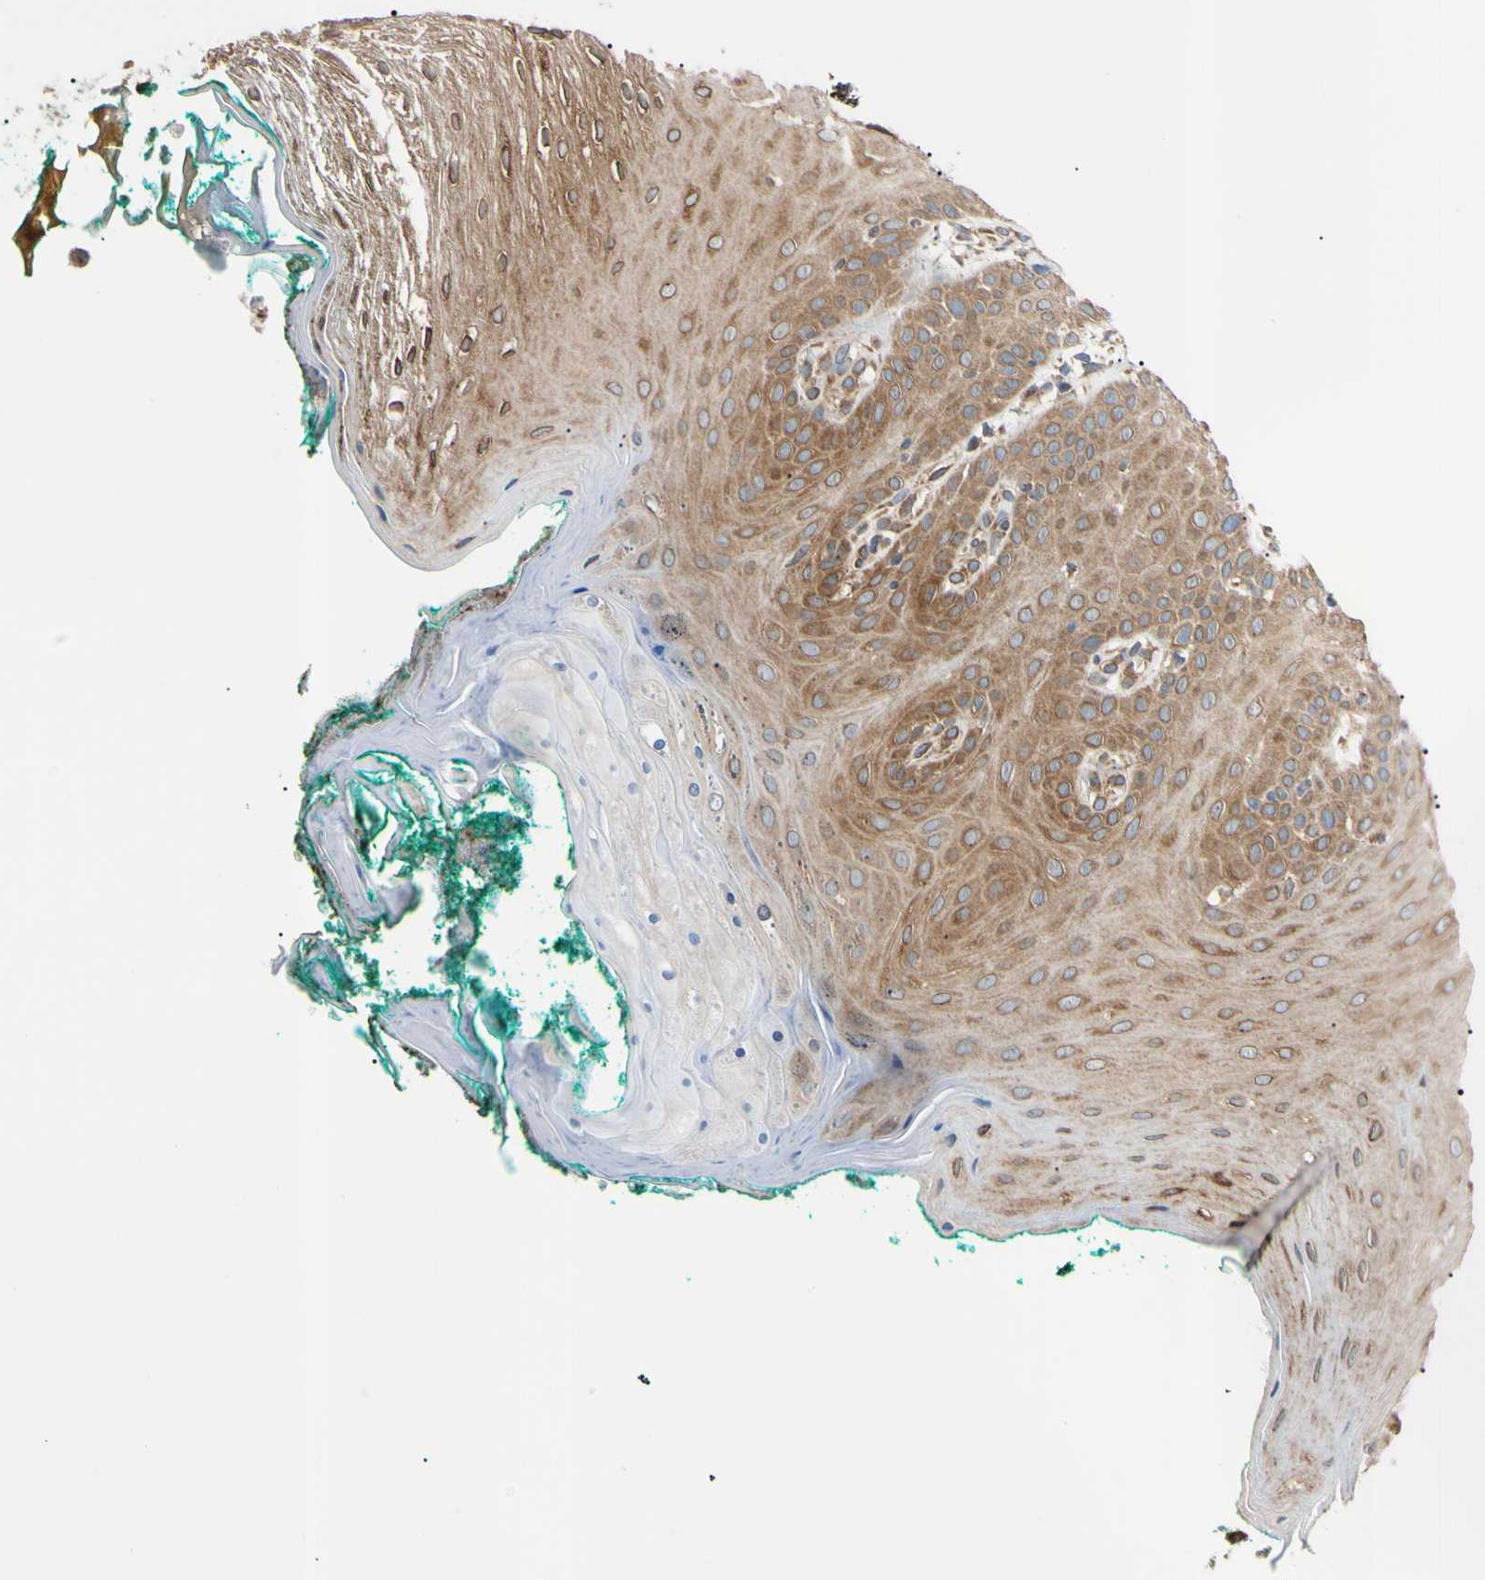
{"staining": {"intensity": "moderate", "quantity": ">75%", "location": "cytoplasmic/membranous"}, "tissue": "oral mucosa", "cell_type": "Squamous epithelial cells", "image_type": "normal", "snomed": [{"axis": "morphology", "description": "Normal tissue, NOS"}, {"axis": "topography", "description": "Skeletal muscle"}, {"axis": "topography", "description": "Oral tissue"}], "caption": "Immunohistochemistry of normal human oral mucosa shows medium levels of moderate cytoplasmic/membranous expression in approximately >75% of squamous epithelial cells.", "gene": "VAPA", "patient": {"sex": "male", "age": 58}}